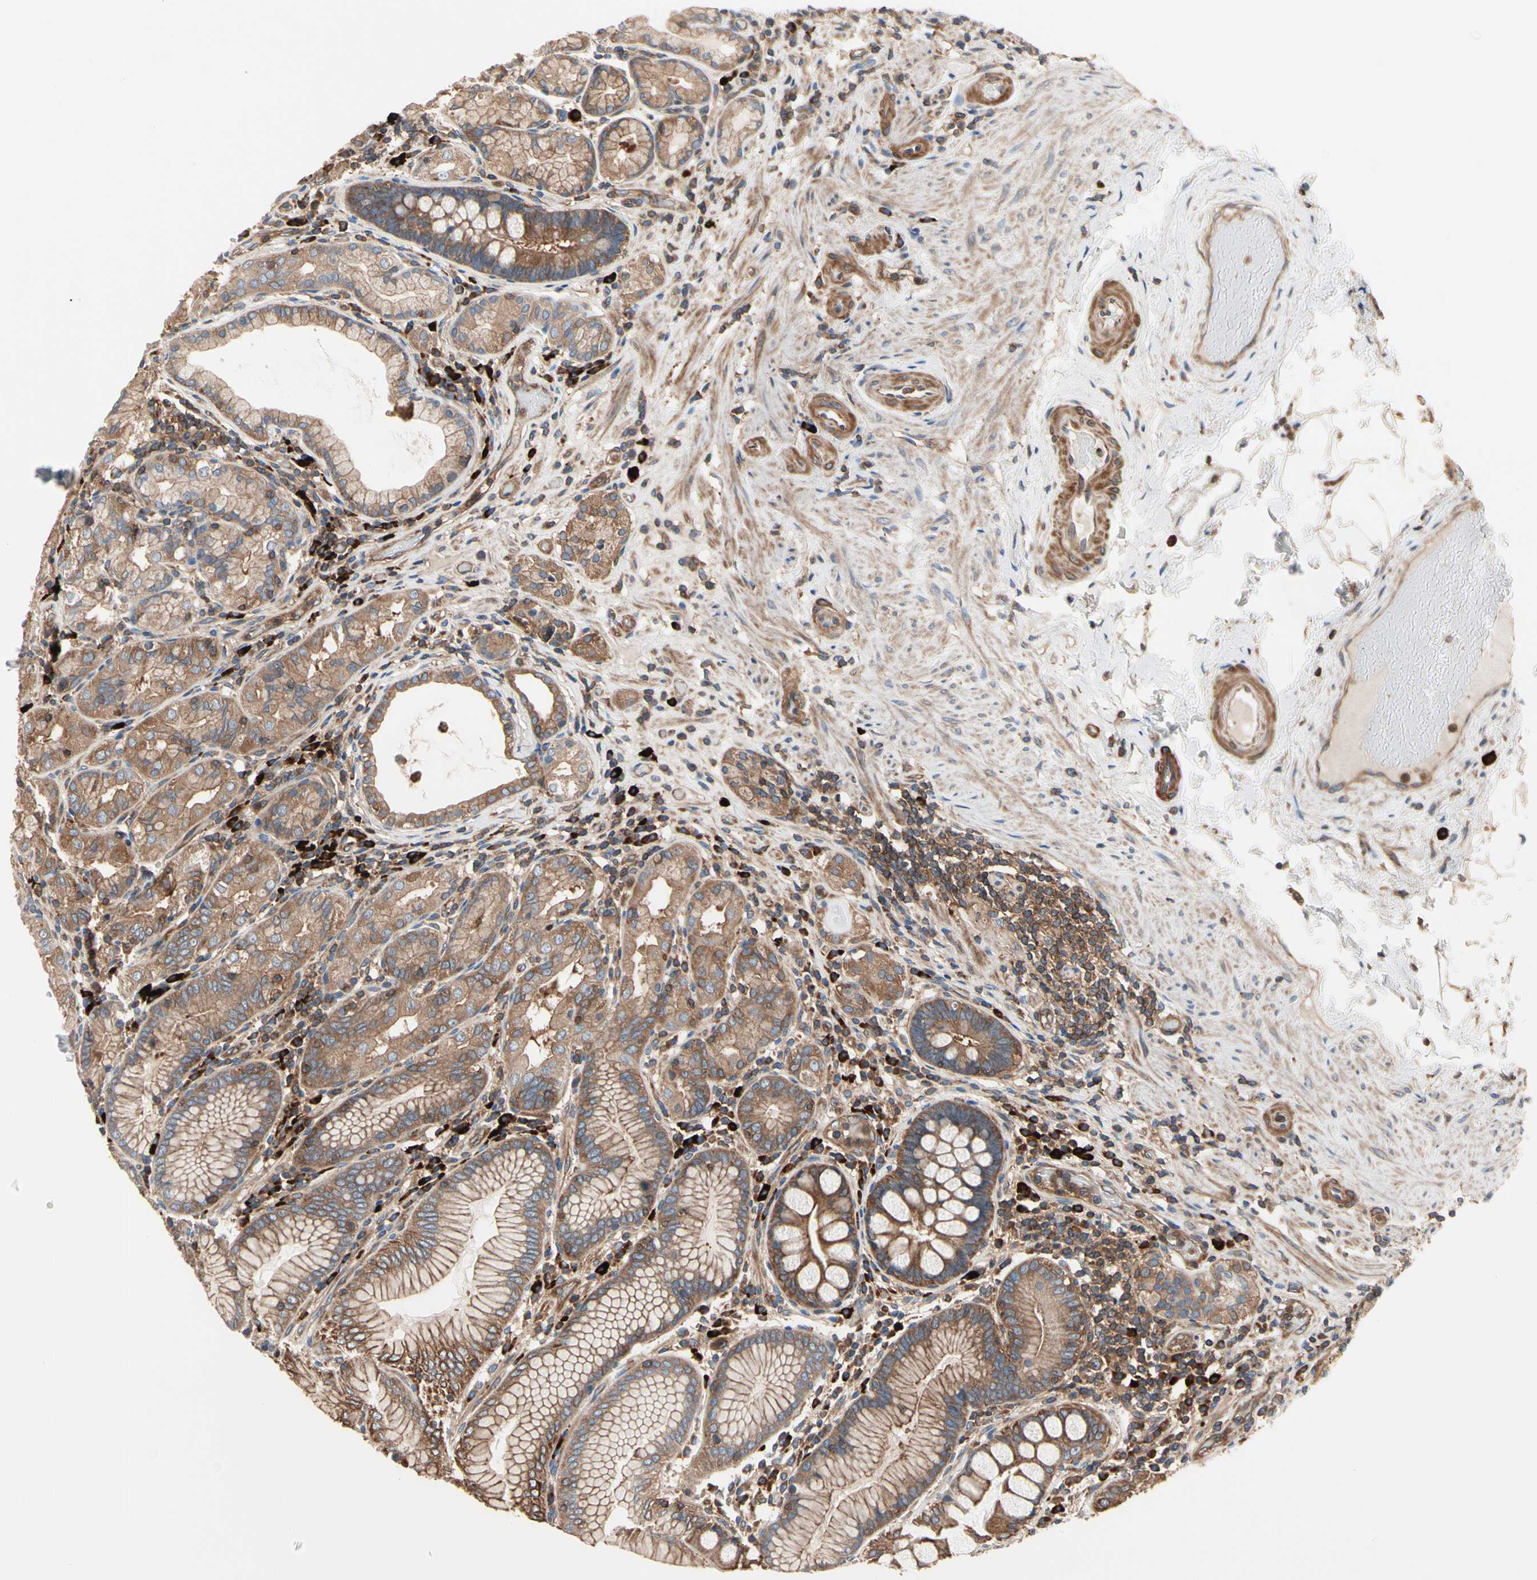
{"staining": {"intensity": "moderate", "quantity": ">75%", "location": "cytoplasmic/membranous"}, "tissue": "stomach", "cell_type": "Glandular cells", "image_type": "normal", "snomed": [{"axis": "morphology", "description": "Normal tissue, NOS"}, {"axis": "topography", "description": "Stomach, lower"}], "caption": "The micrograph displays staining of normal stomach, revealing moderate cytoplasmic/membranous protein expression (brown color) within glandular cells.", "gene": "ROCK1", "patient": {"sex": "female", "age": 76}}